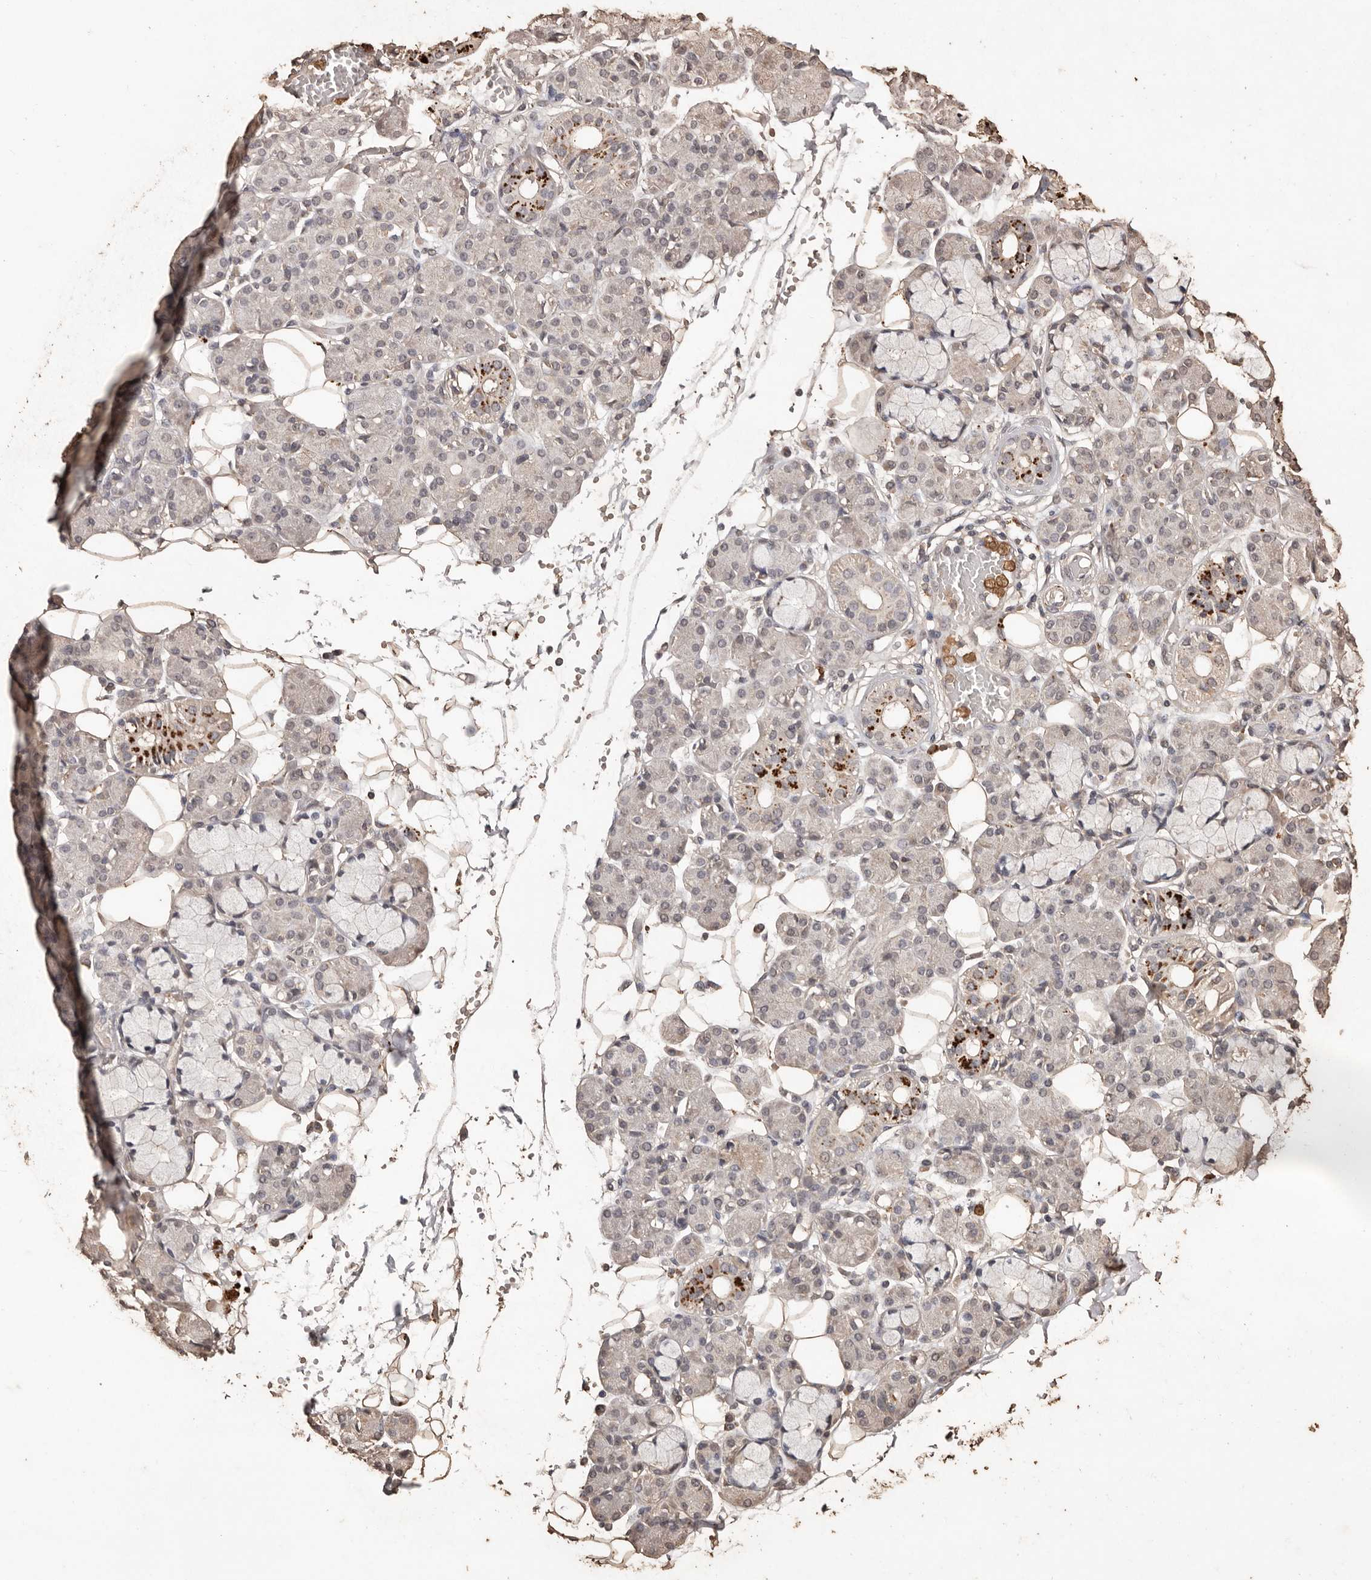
{"staining": {"intensity": "moderate", "quantity": "<25%", "location": "cytoplasmic/membranous"}, "tissue": "salivary gland", "cell_type": "Glandular cells", "image_type": "normal", "snomed": [{"axis": "morphology", "description": "Normal tissue, NOS"}, {"axis": "topography", "description": "Salivary gland"}], "caption": "IHC of benign human salivary gland displays low levels of moderate cytoplasmic/membranous expression in about <25% of glandular cells.", "gene": "PKDCC", "patient": {"sex": "male", "age": 63}}